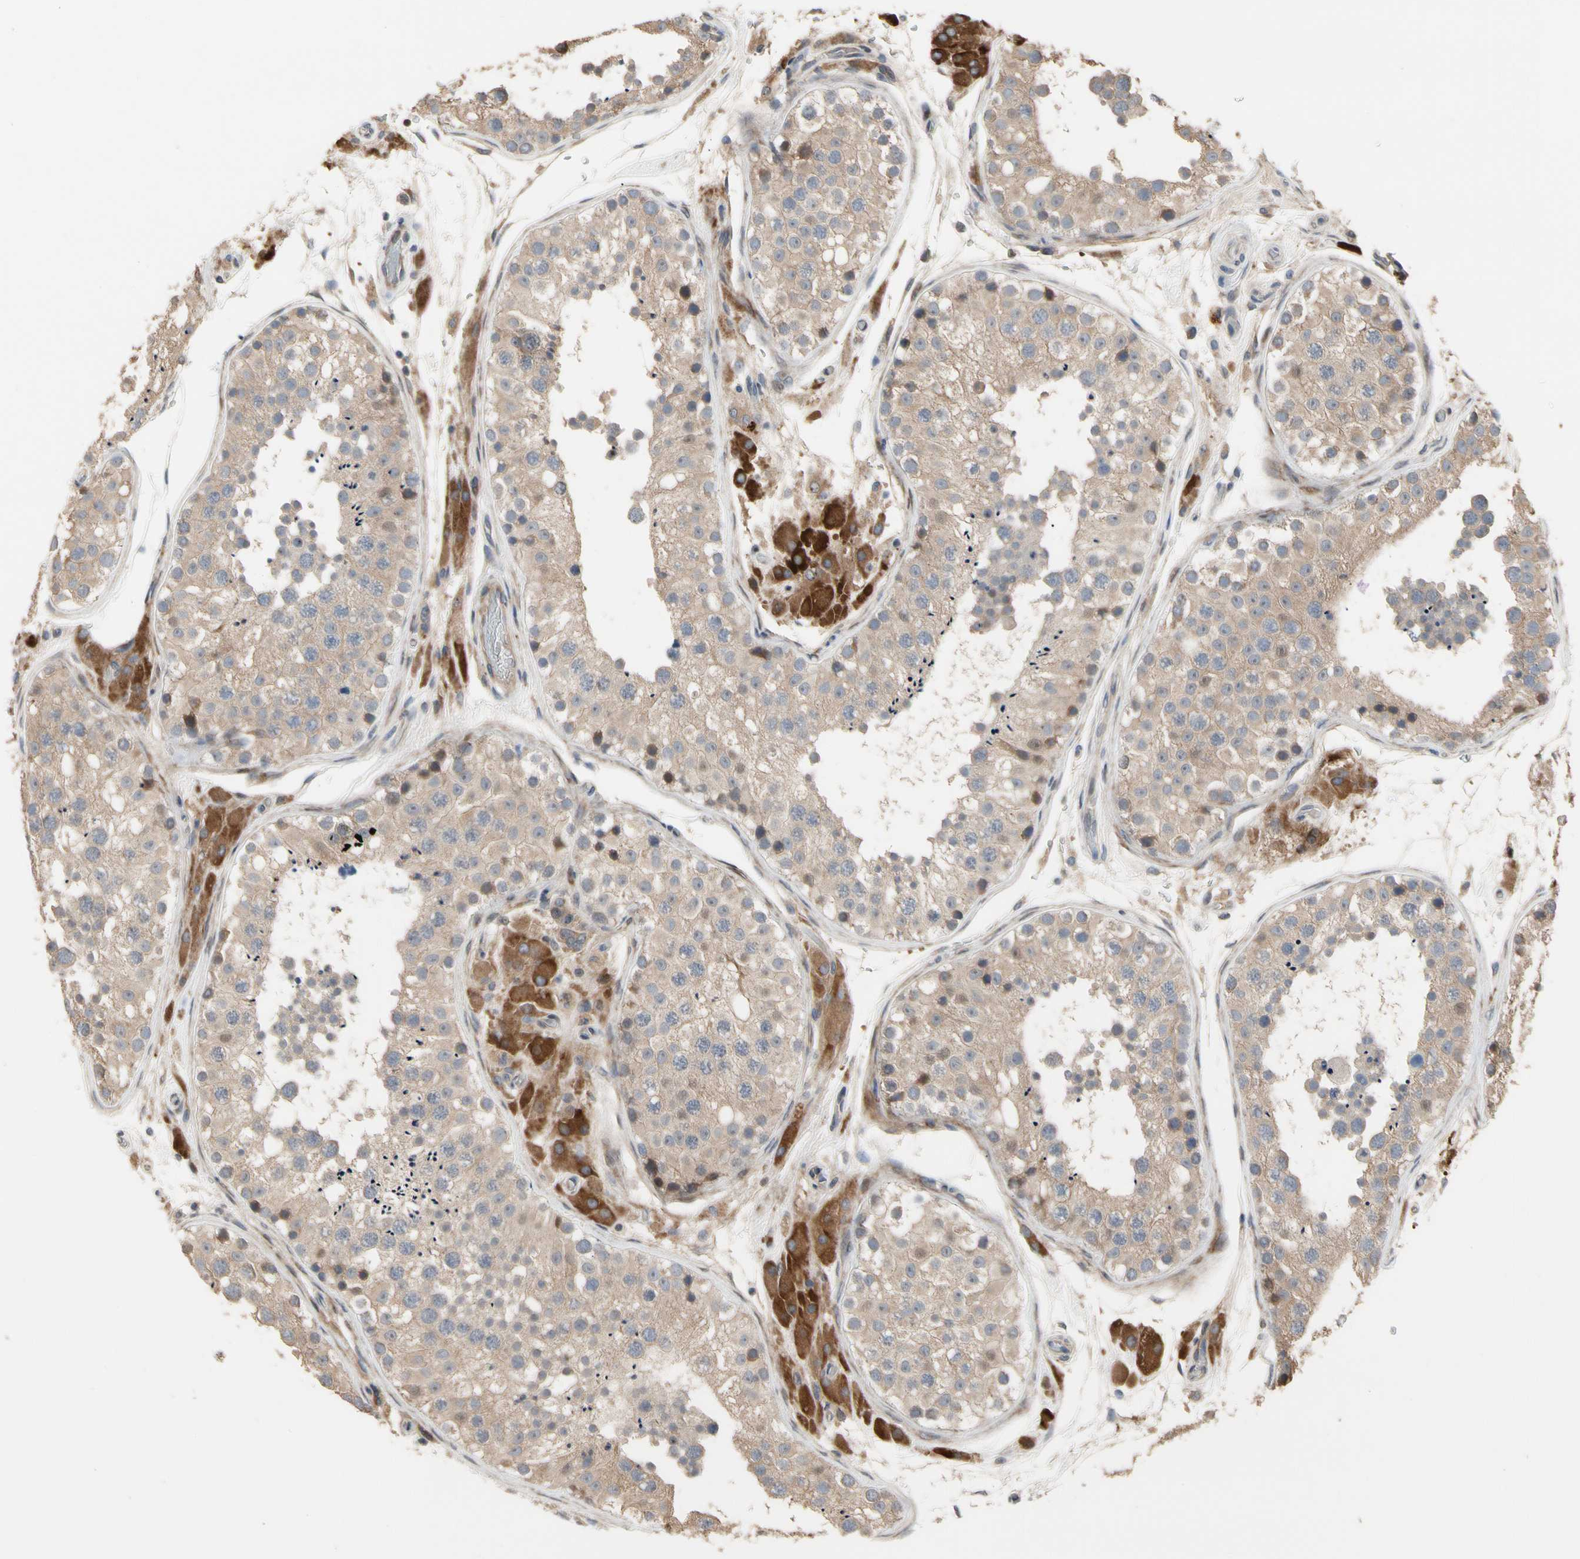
{"staining": {"intensity": "weak", "quantity": ">75%", "location": "cytoplasmic/membranous"}, "tissue": "testis", "cell_type": "Cells in seminiferous ducts", "image_type": "normal", "snomed": [{"axis": "morphology", "description": "Normal tissue, NOS"}, {"axis": "topography", "description": "Testis"}, {"axis": "topography", "description": "Epididymis"}], "caption": "A micrograph of testis stained for a protein exhibits weak cytoplasmic/membranous brown staining in cells in seminiferous ducts.", "gene": "HMGCR", "patient": {"sex": "male", "age": 26}}